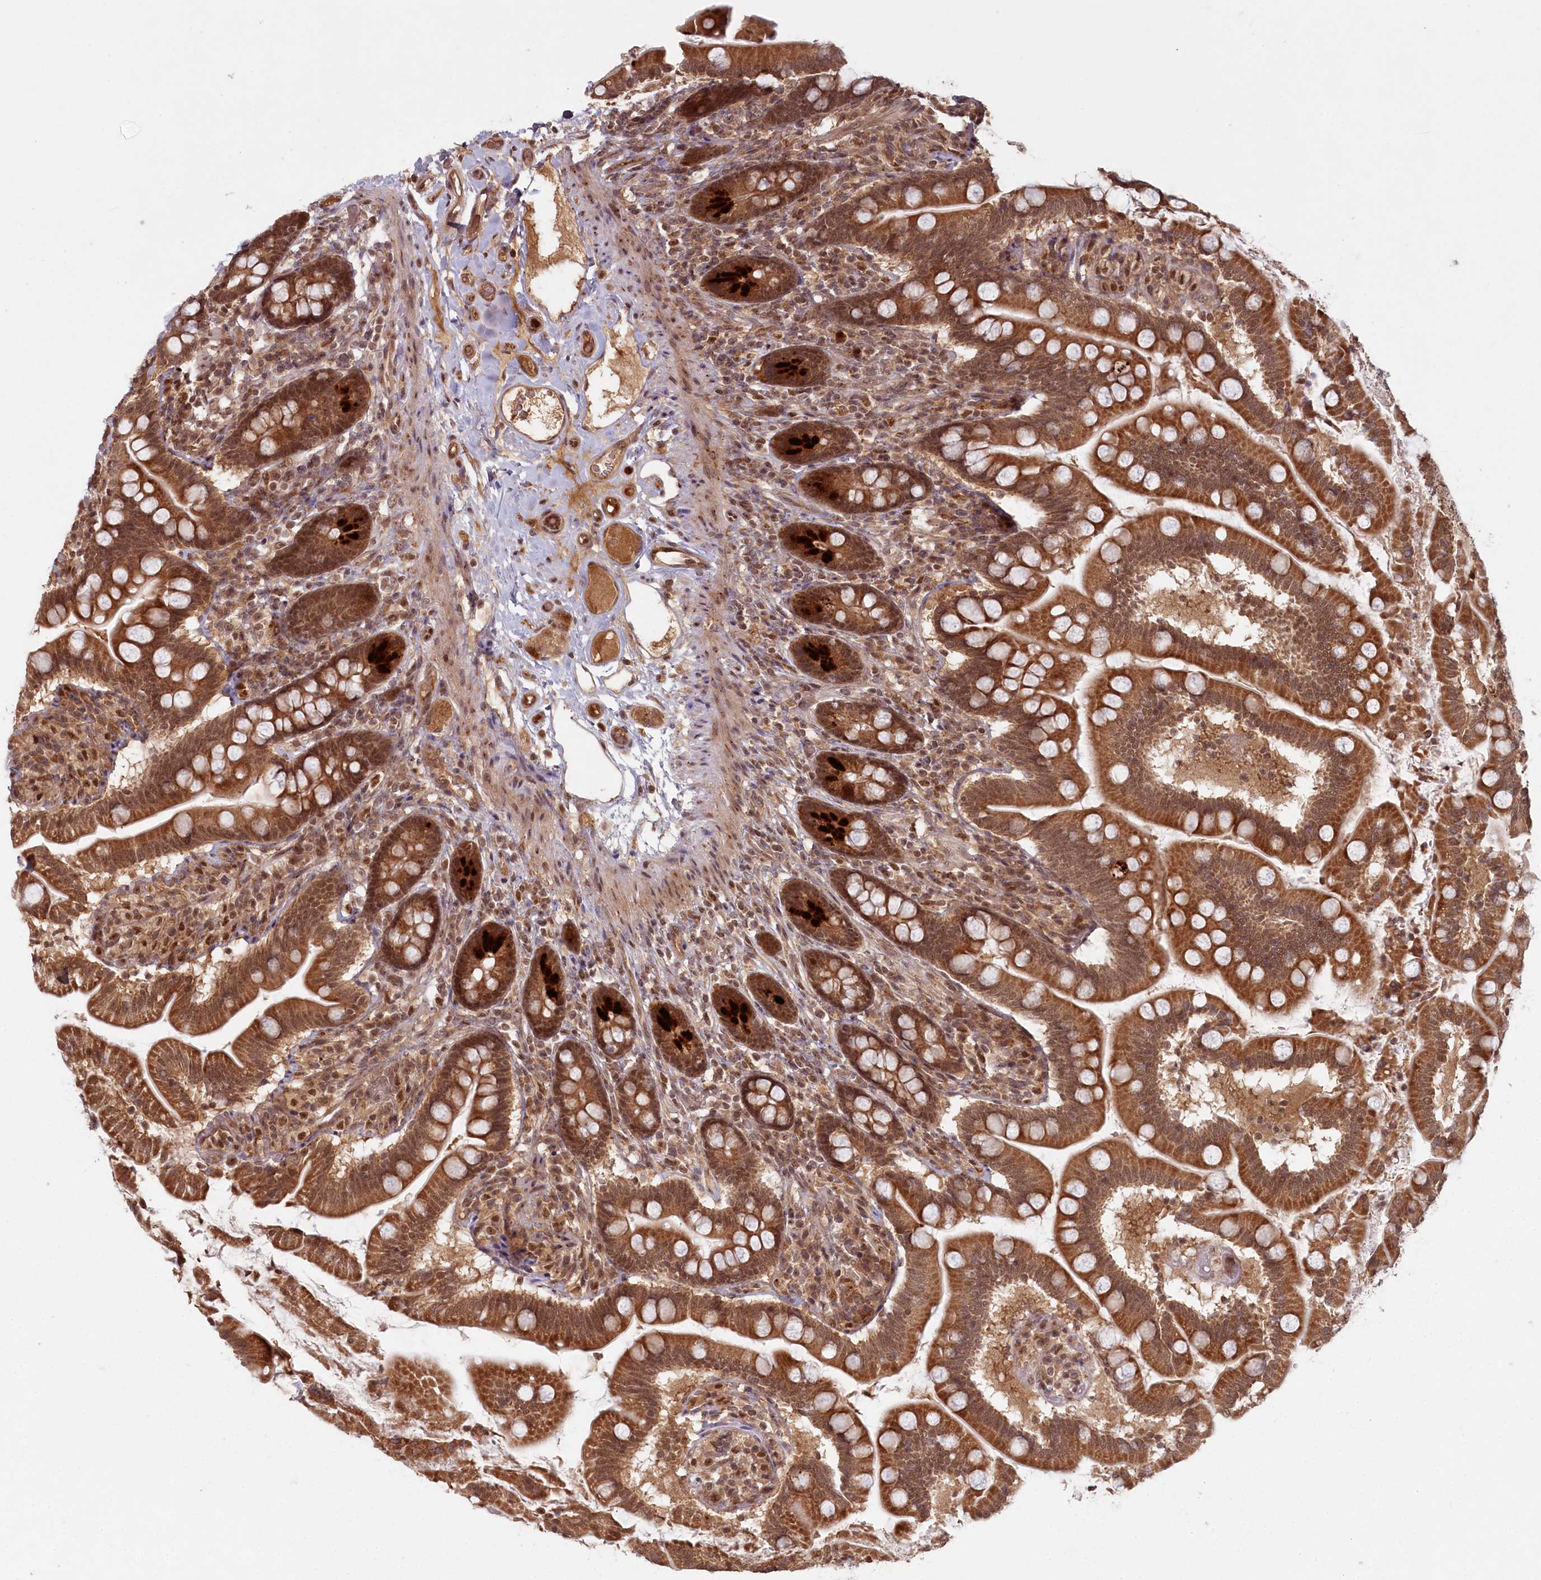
{"staining": {"intensity": "strong", "quantity": ">75%", "location": "cytoplasmic/membranous,nuclear"}, "tissue": "small intestine", "cell_type": "Glandular cells", "image_type": "normal", "snomed": [{"axis": "morphology", "description": "Normal tissue, NOS"}, {"axis": "topography", "description": "Small intestine"}], "caption": "IHC photomicrograph of normal small intestine stained for a protein (brown), which demonstrates high levels of strong cytoplasmic/membranous,nuclear positivity in about >75% of glandular cells.", "gene": "WAPL", "patient": {"sex": "female", "age": 64}}